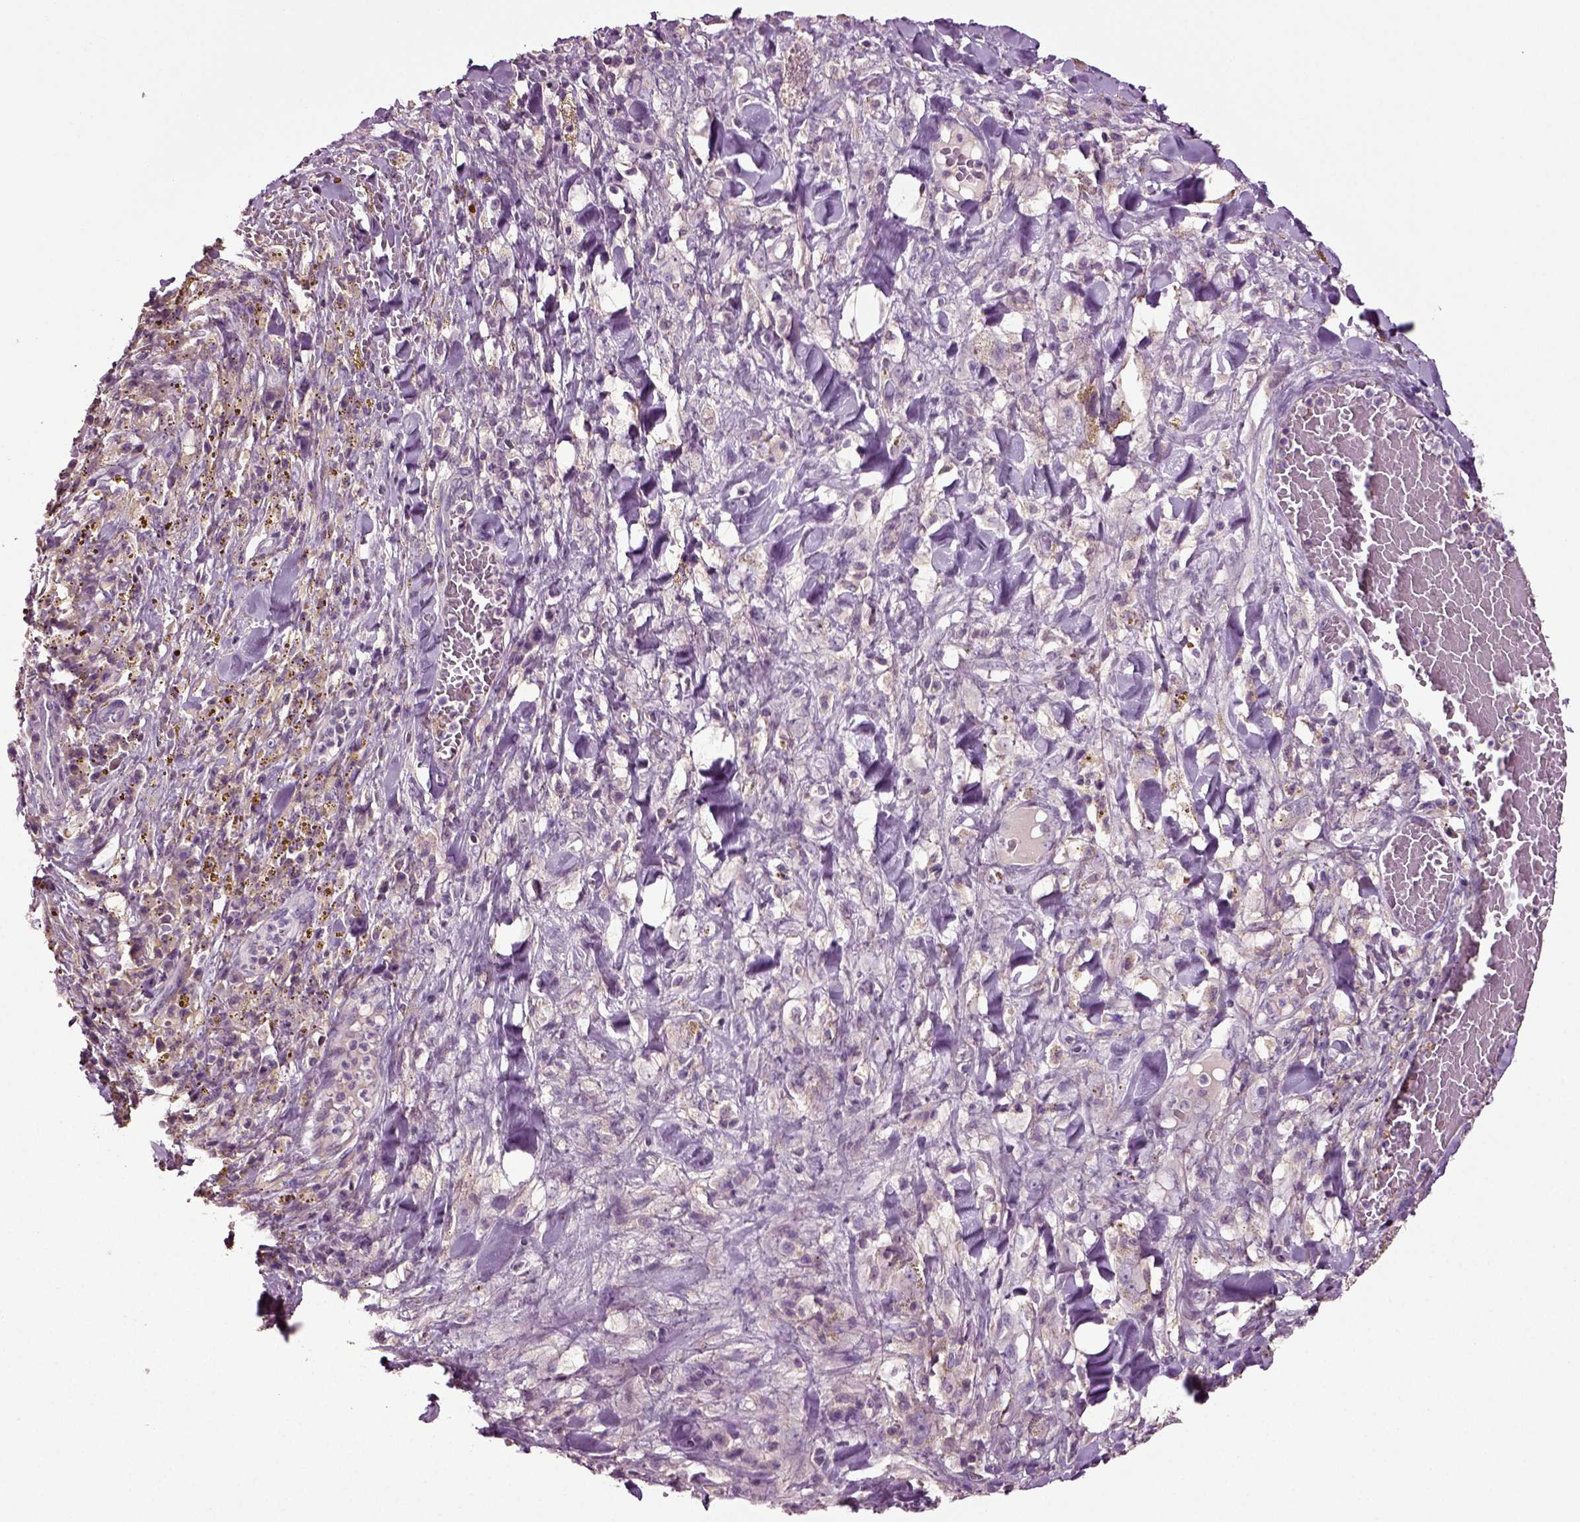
{"staining": {"intensity": "negative", "quantity": "none", "location": "none"}, "tissue": "melanoma", "cell_type": "Tumor cells", "image_type": "cancer", "snomed": [{"axis": "morphology", "description": "Malignant melanoma, NOS"}, {"axis": "topography", "description": "Skin"}], "caption": "DAB immunohistochemical staining of melanoma shows no significant positivity in tumor cells. (DAB (3,3'-diaminobenzidine) immunohistochemistry with hematoxylin counter stain).", "gene": "DEFB118", "patient": {"sex": "female", "age": 91}}